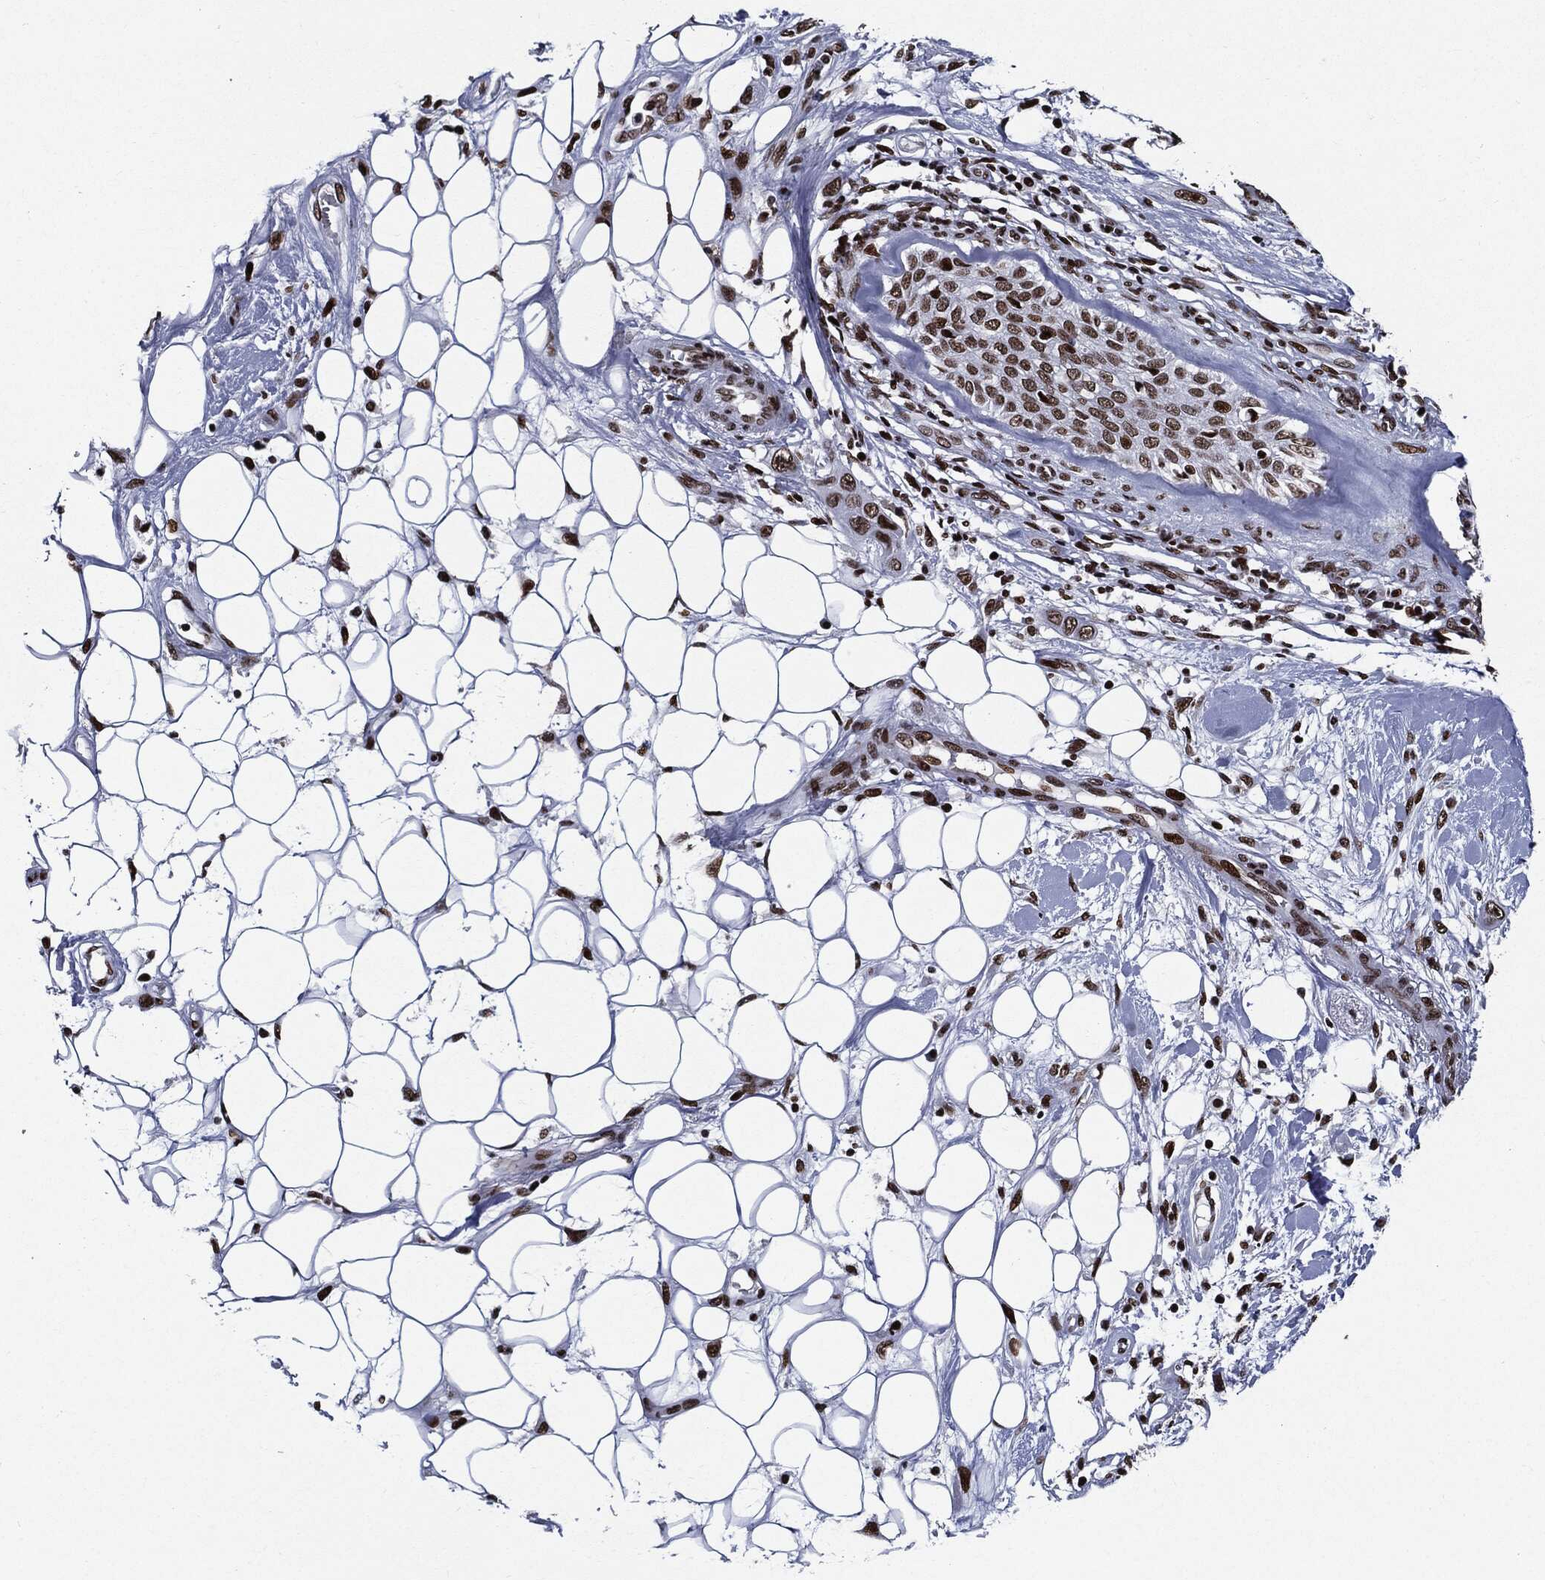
{"staining": {"intensity": "moderate", "quantity": ">75%", "location": "nuclear"}, "tissue": "skin cancer", "cell_type": "Tumor cells", "image_type": "cancer", "snomed": [{"axis": "morphology", "description": "Squamous cell carcinoma, NOS"}, {"axis": "topography", "description": "Skin"}], "caption": "The histopathology image demonstrates staining of squamous cell carcinoma (skin), revealing moderate nuclear protein expression (brown color) within tumor cells. (IHC, brightfield microscopy, high magnification).", "gene": "ZFP91", "patient": {"sex": "male", "age": 79}}